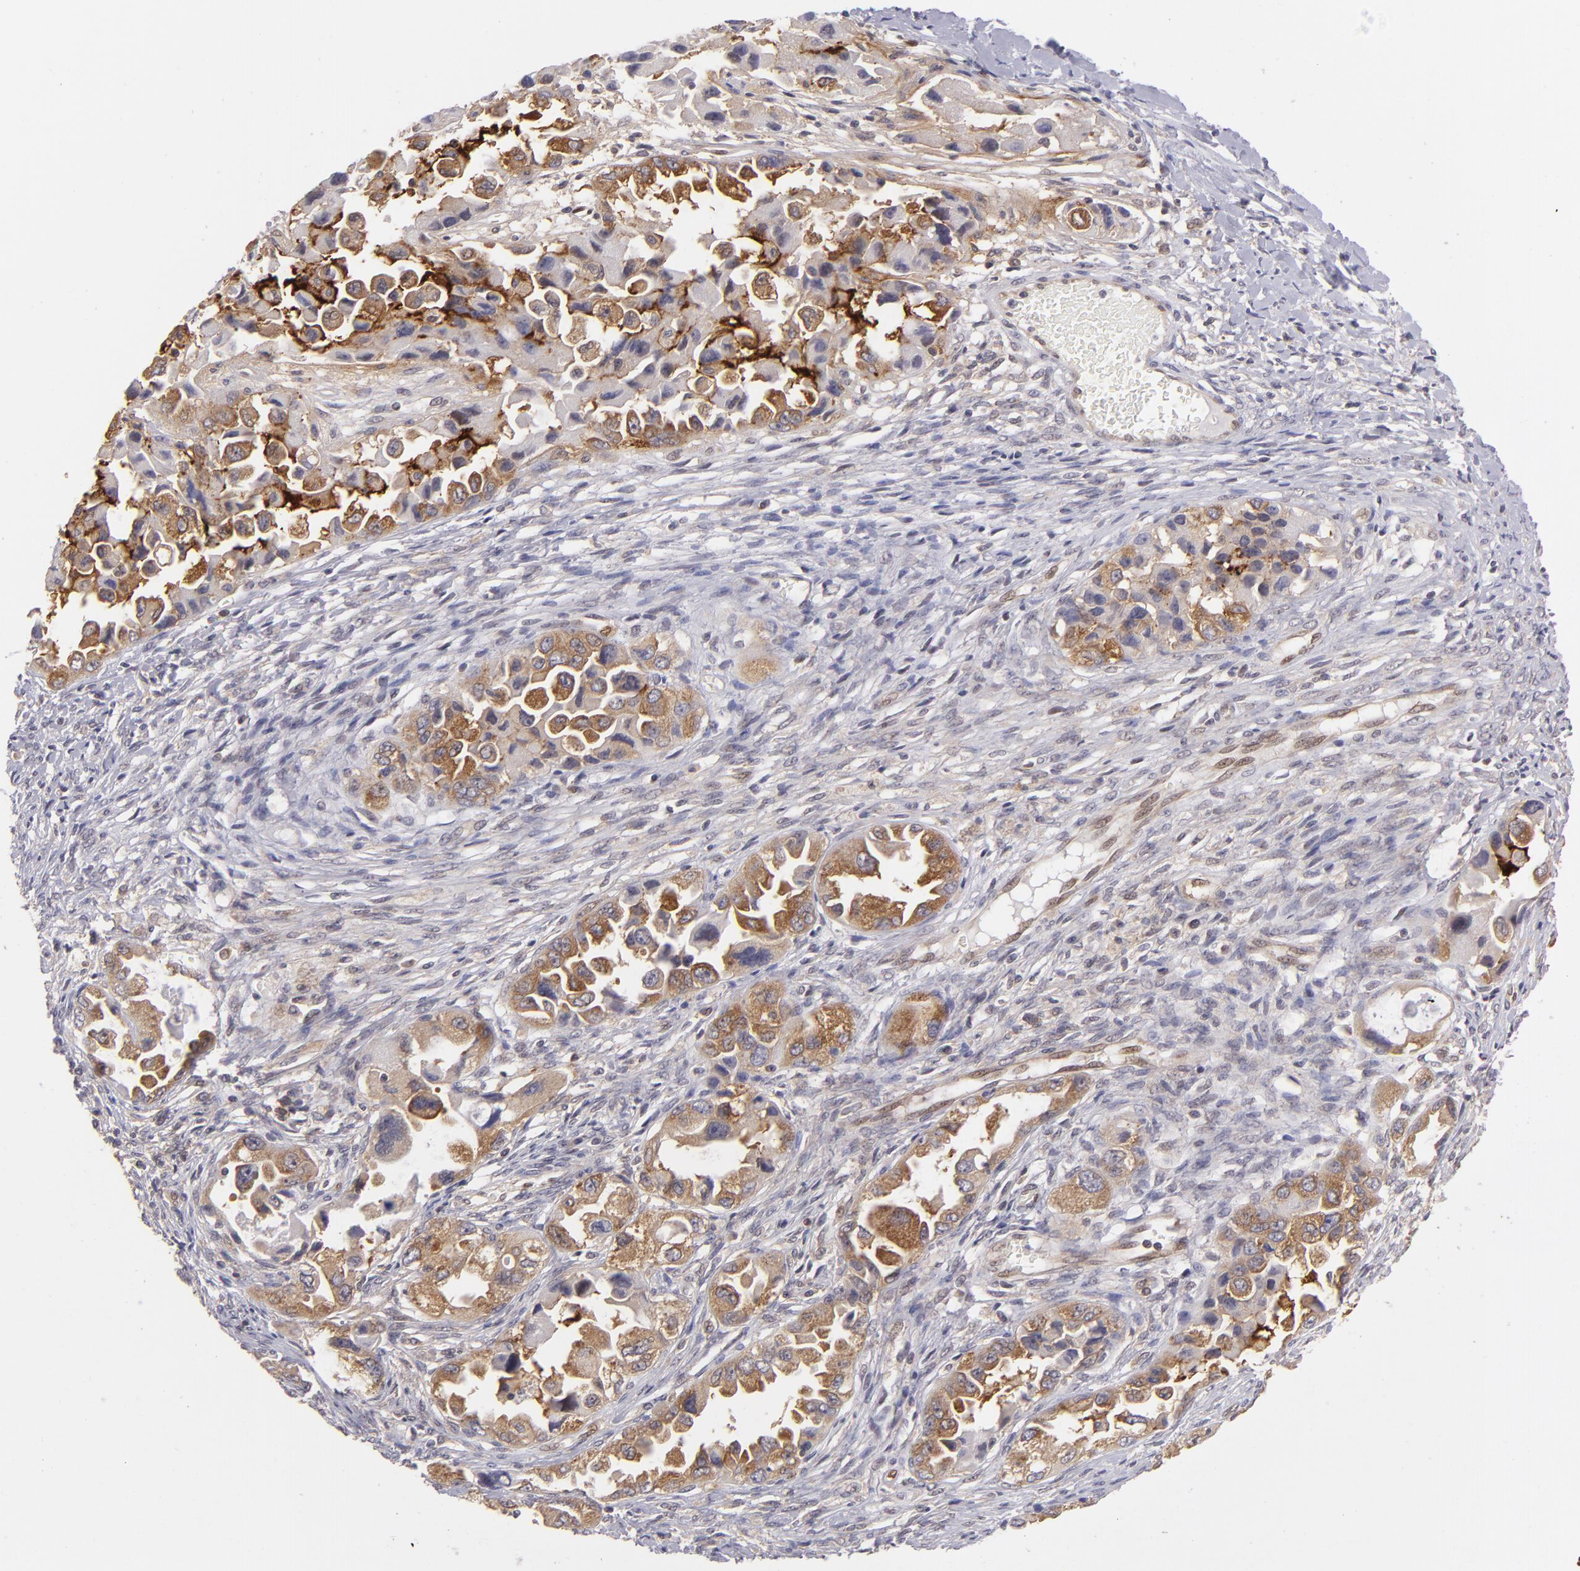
{"staining": {"intensity": "strong", "quantity": ">75%", "location": "cytoplasmic/membranous"}, "tissue": "ovarian cancer", "cell_type": "Tumor cells", "image_type": "cancer", "snomed": [{"axis": "morphology", "description": "Cystadenocarcinoma, serous, NOS"}, {"axis": "topography", "description": "Ovary"}], "caption": "A micrograph showing strong cytoplasmic/membranous positivity in about >75% of tumor cells in serous cystadenocarcinoma (ovarian), as visualized by brown immunohistochemical staining.", "gene": "PTPN13", "patient": {"sex": "female", "age": 84}}